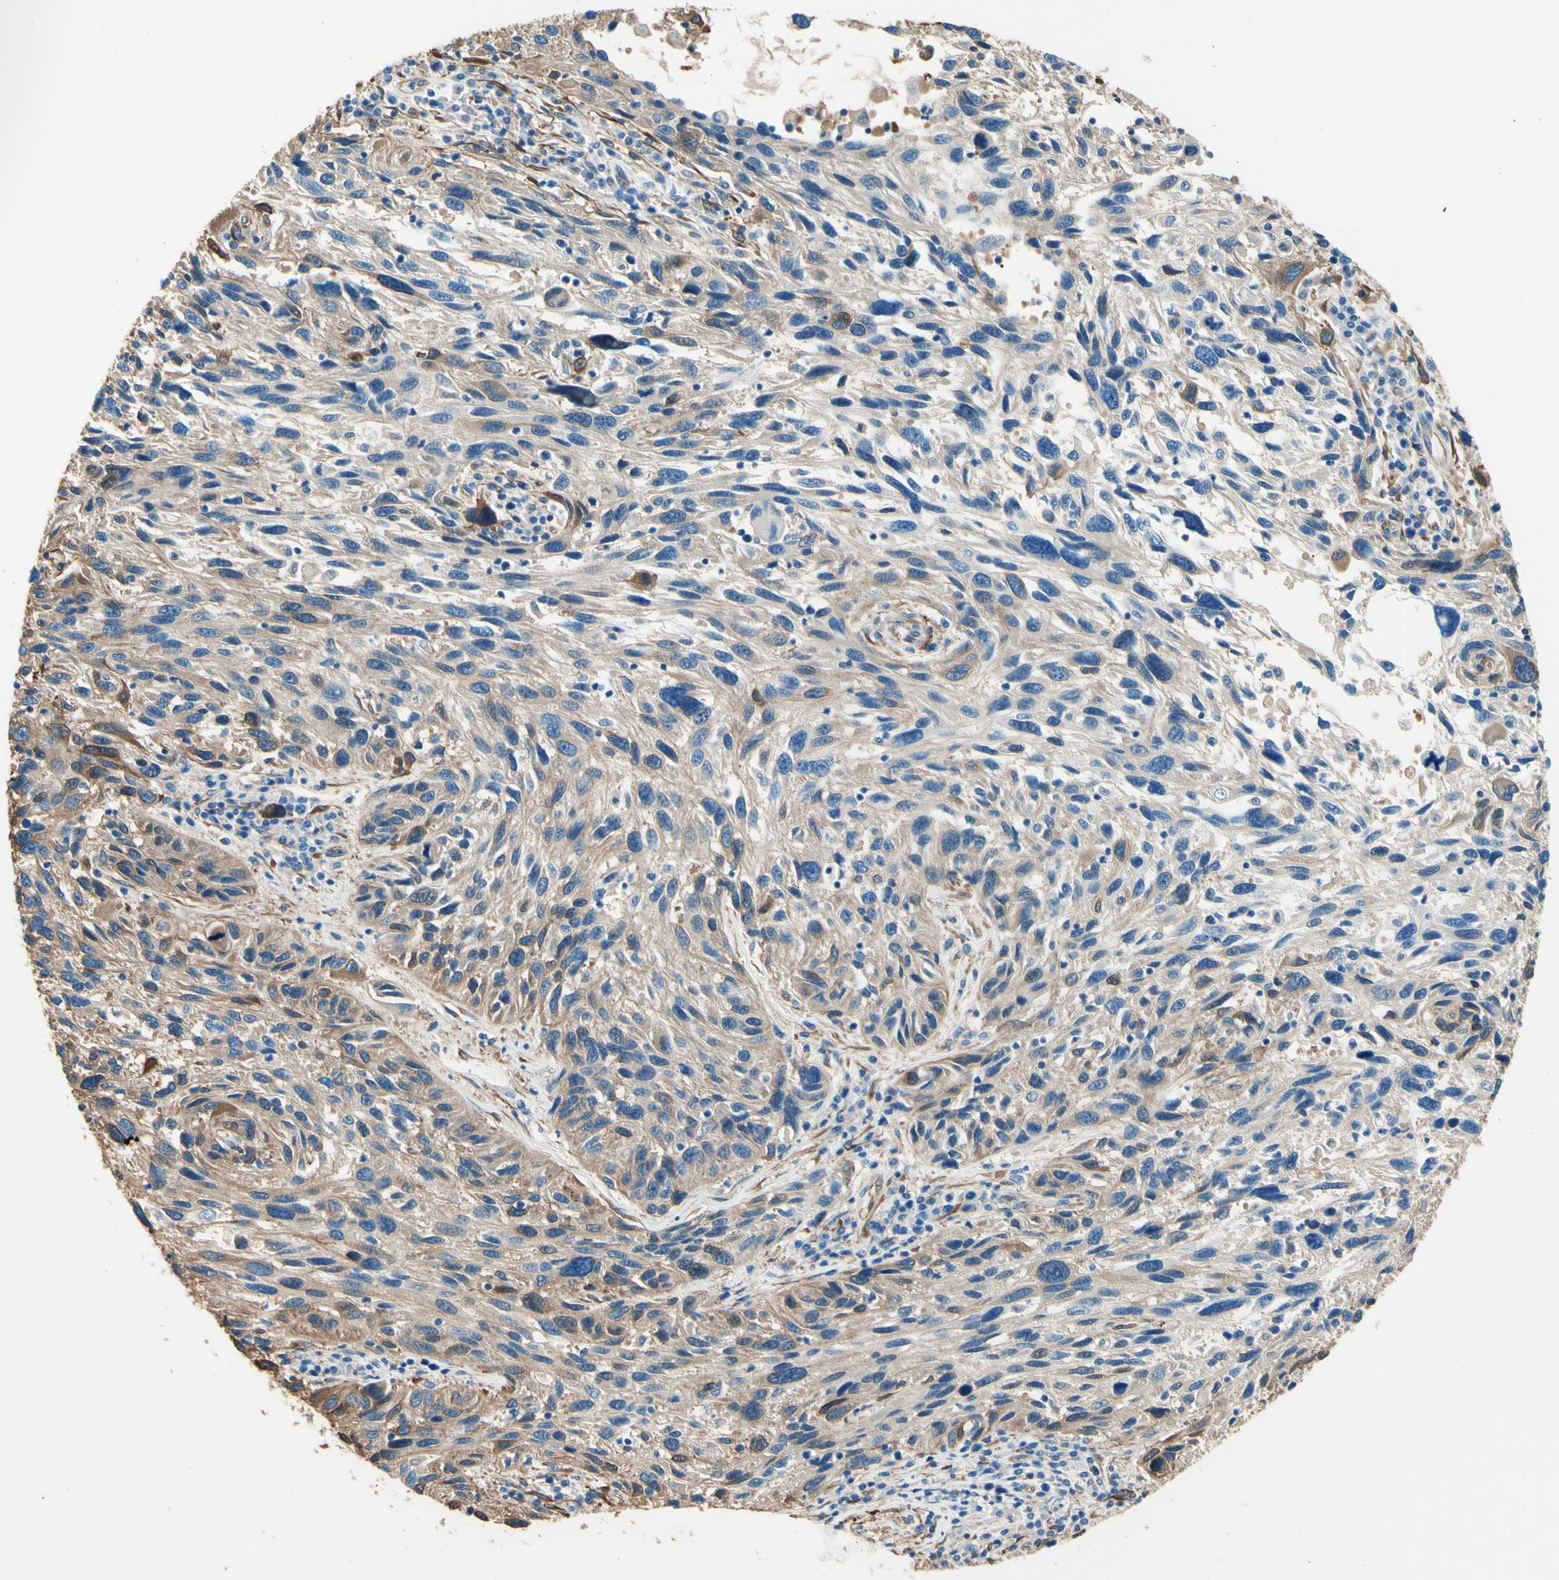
{"staining": {"intensity": "weak", "quantity": ">75%", "location": "cytoplasmic/membranous"}, "tissue": "melanoma", "cell_type": "Tumor cells", "image_type": "cancer", "snomed": [{"axis": "morphology", "description": "Malignant melanoma, NOS"}, {"axis": "topography", "description": "Skin"}], "caption": "High-magnification brightfield microscopy of malignant melanoma stained with DAB (3,3'-diaminobenzidine) (brown) and counterstained with hematoxylin (blue). tumor cells exhibit weak cytoplasmic/membranous expression is present in about>75% of cells.", "gene": "DPYSL3", "patient": {"sex": "male", "age": 53}}